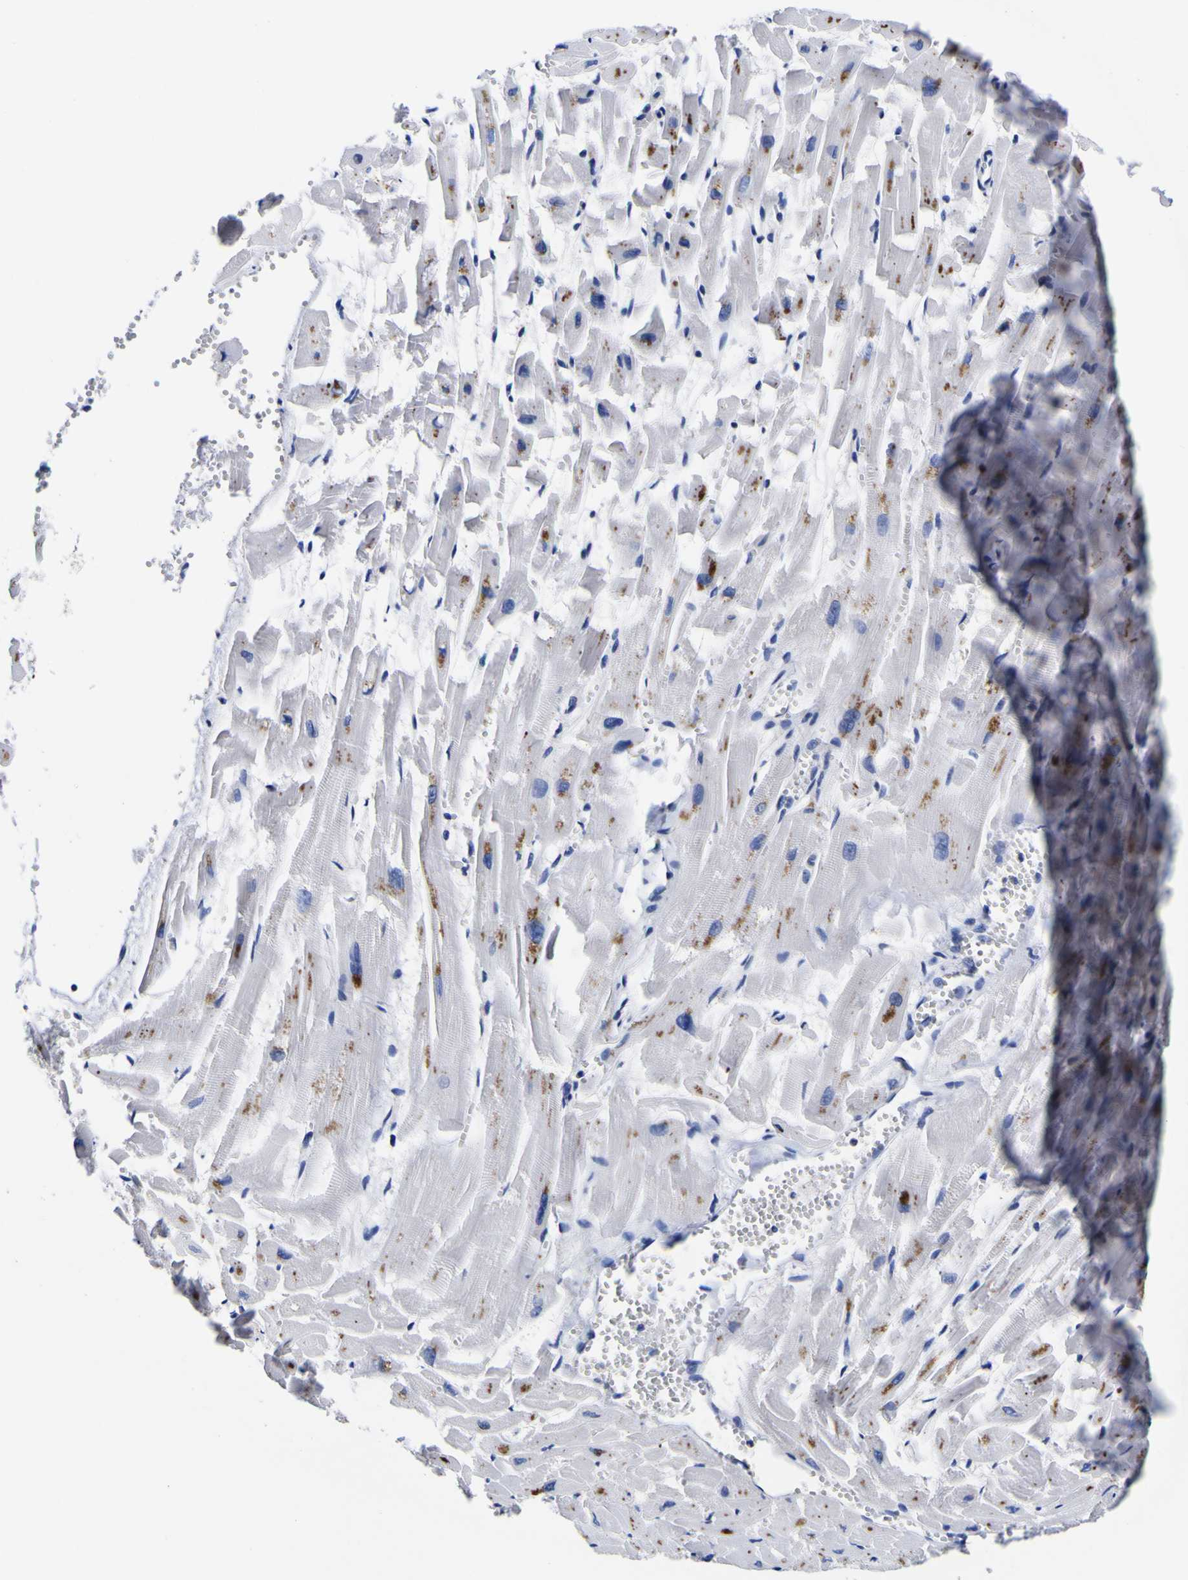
{"staining": {"intensity": "moderate", "quantity": "<25%", "location": "cytoplasmic/membranous"}, "tissue": "heart muscle", "cell_type": "Cardiomyocytes", "image_type": "normal", "snomed": [{"axis": "morphology", "description": "Normal tissue, NOS"}, {"axis": "topography", "description": "Heart"}], "caption": "Brown immunohistochemical staining in unremarkable human heart muscle demonstrates moderate cytoplasmic/membranous expression in about <25% of cardiomyocytes.", "gene": "HLA", "patient": {"sex": "female", "age": 19}}